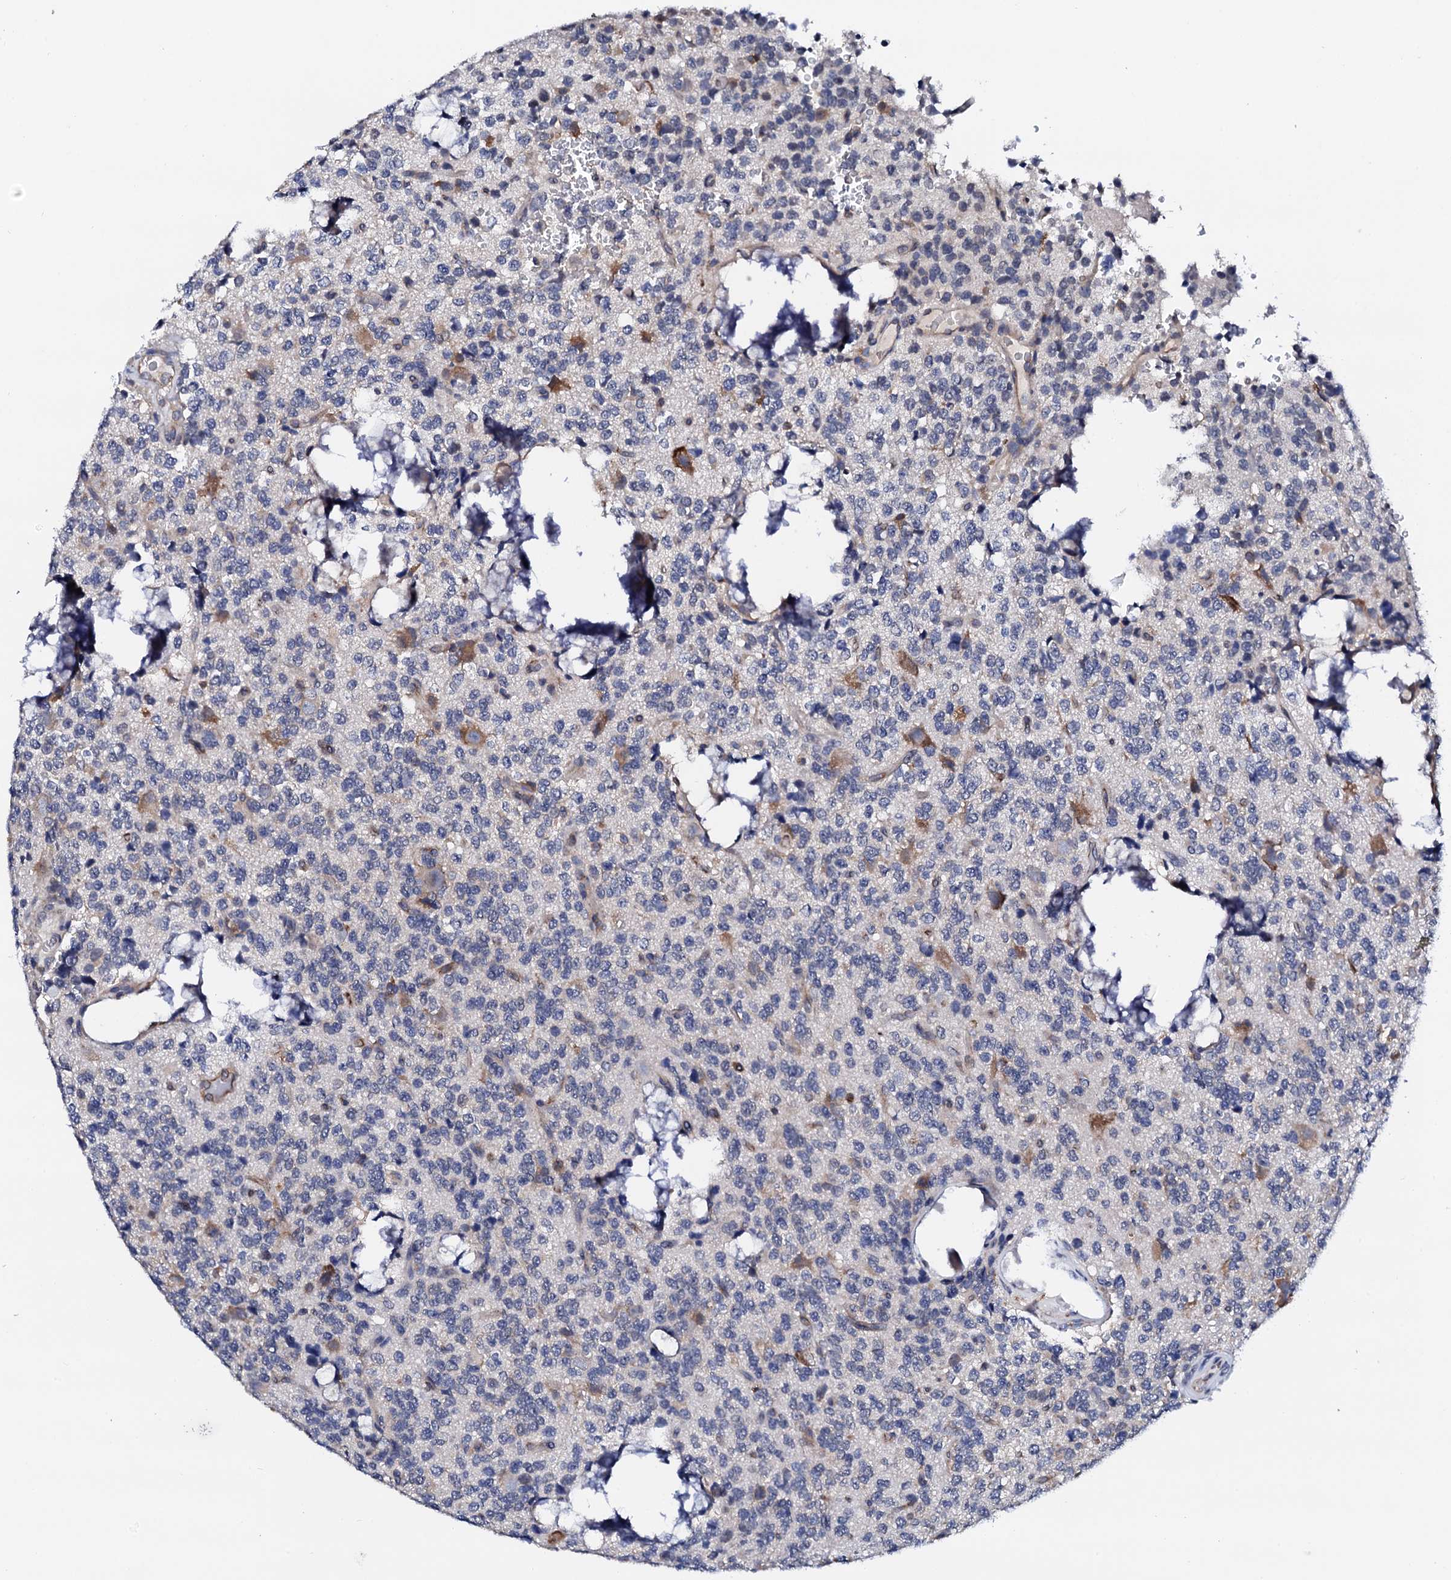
{"staining": {"intensity": "weak", "quantity": "<25%", "location": "cytoplasmic/membranous"}, "tissue": "glioma", "cell_type": "Tumor cells", "image_type": "cancer", "snomed": [{"axis": "morphology", "description": "Glioma, malignant, High grade"}, {"axis": "topography", "description": "Brain"}], "caption": "Malignant high-grade glioma was stained to show a protein in brown. There is no significant staining in tumor cells. The staining is performed using DAB brown chromogen with nuclei counter-stained in using hematoxylin.", "gene": "NUP58", "patient": {"sex": "female", "age": 62}}